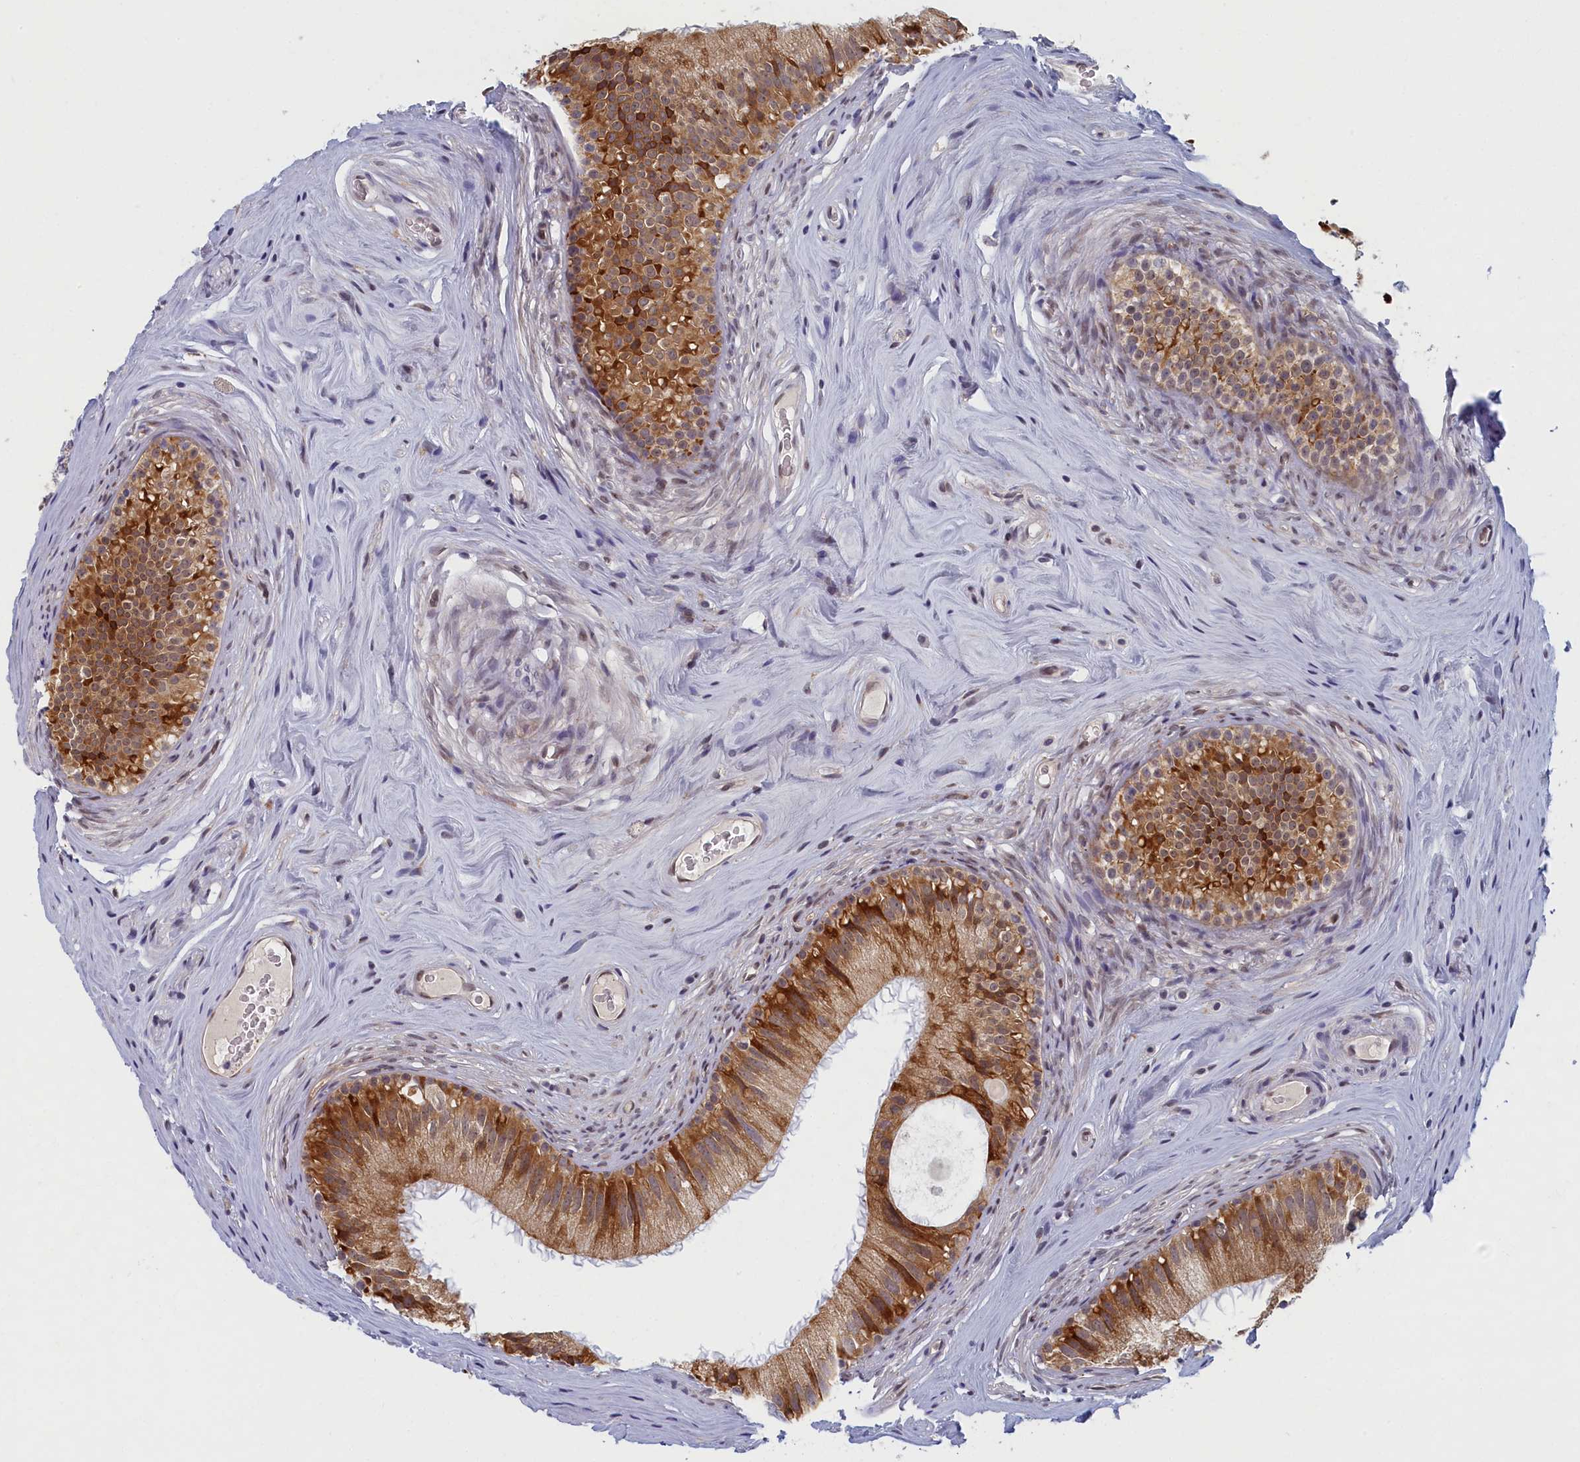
{"staining": {"intensity": "moderate", "quantity": ">75%", "location": "cytoplasmic/membranous,nuclear"}, "tissue": "epididymis", "cell_type": "Glandular cells", "image_type": "normal", "snomed": [{"axis": "morphology", "description": "Normal tissue, NOS"}, {"axis": "topography", "description": "Epididymis"}], "caption": "Protein expression analysis of benign human epididymis reveals moderate cytoplasmic/membranous,nuclear positivity in approximately >75% of glandular cells.", "gene": "DNAJC17", "patient": {"sex": "male", "age": 45}}